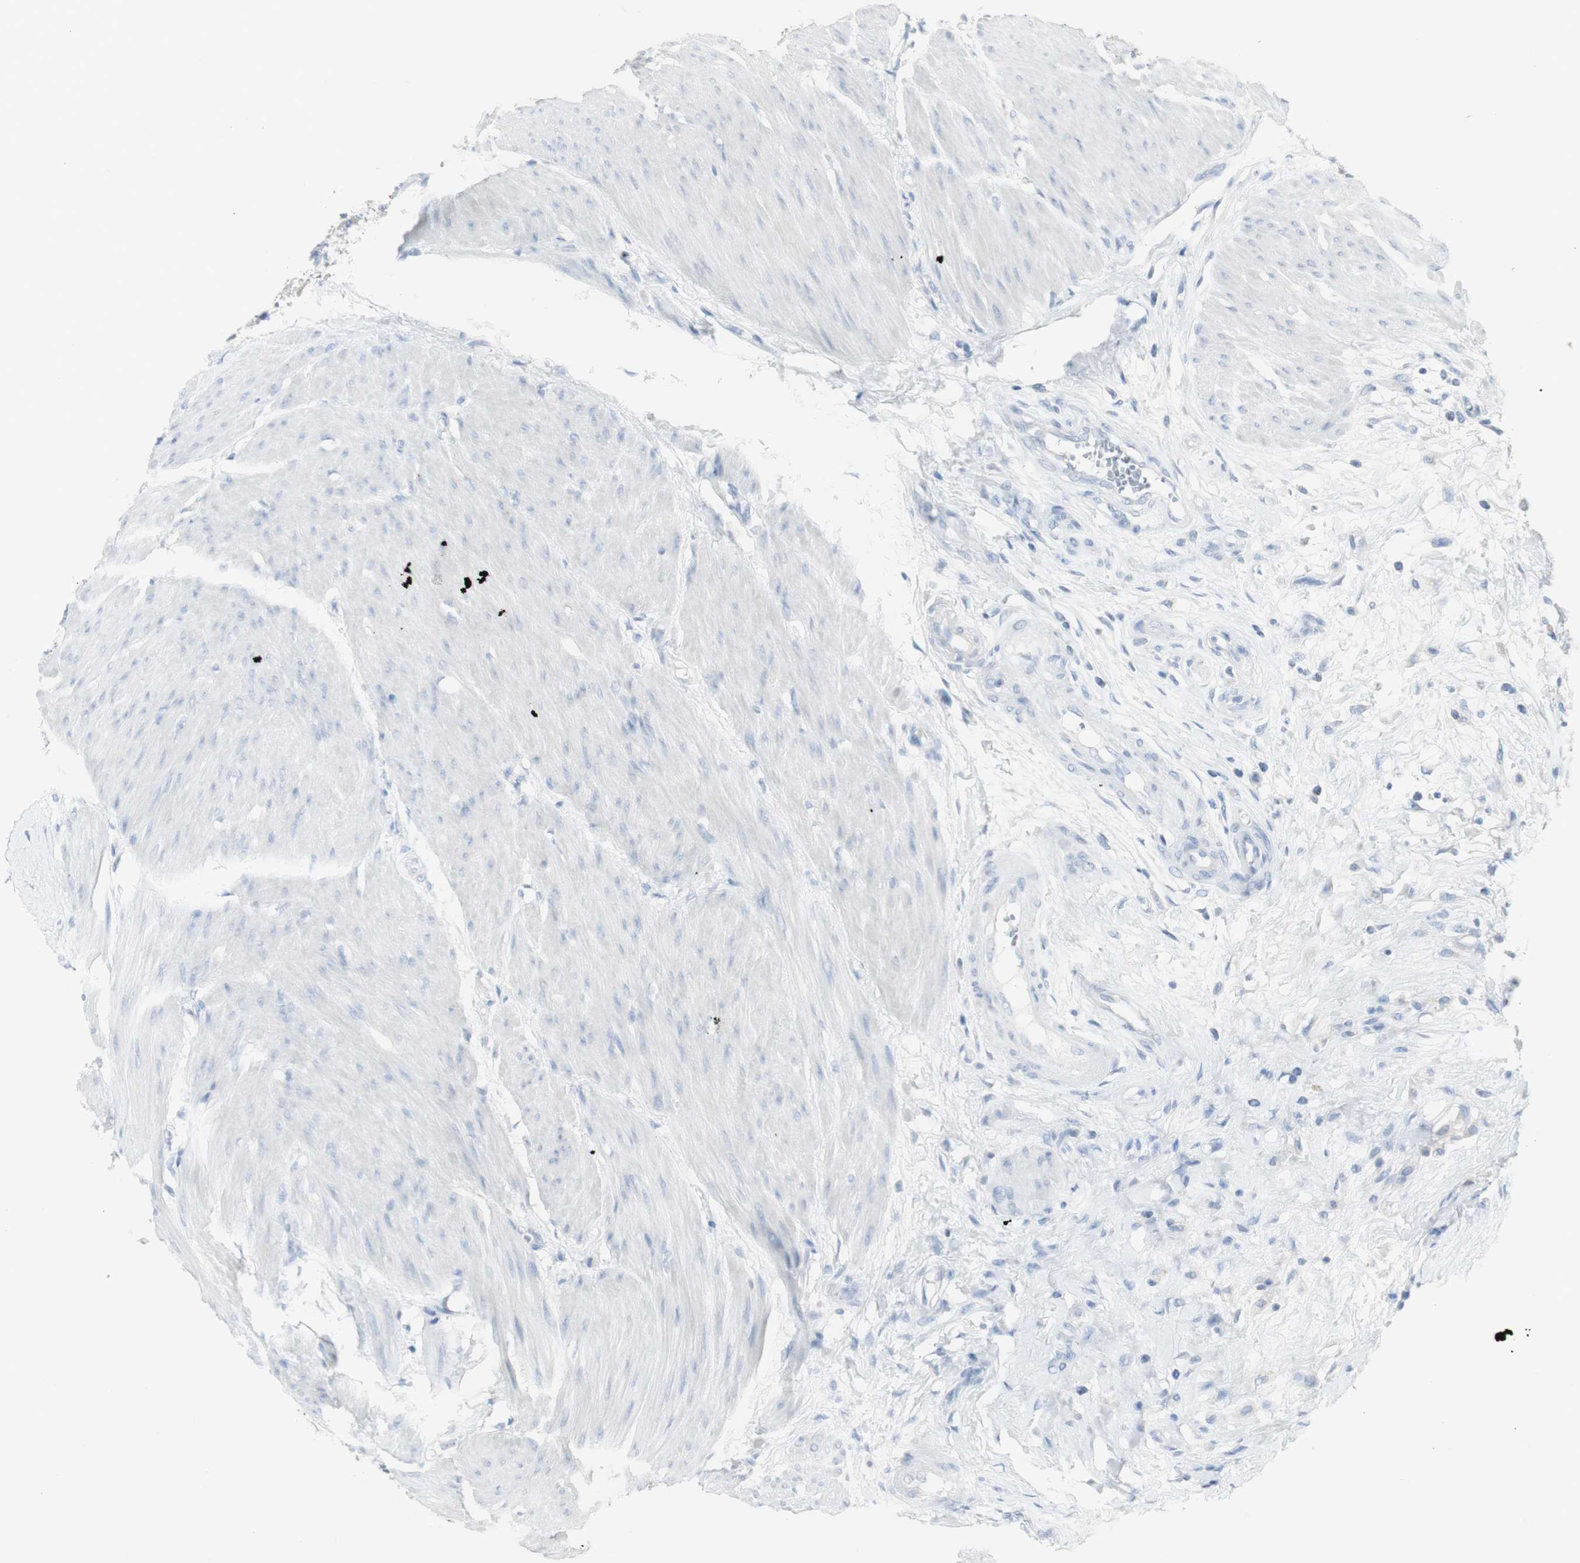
{"staining": {"intensity": "negative", "quantity": "none", "location": "none"}, "tissue": "urothelial cancer", "cell_type": "Tumor cells", "image_type": "cancer", "snomed": [{"axis": "morphology", "description": "Urothelial carcinoma, High grade"}, {"axis": "topography", "description": "Urinary bladder"}], "caption": "An image of high-grade urothelial carcinoma stained for a protein exhibits no brown staining in tumor cells. The staining is performed using DAB brown chromogen with nuclei counter-stained in using hematoxylin.", "gene": "CD207", "patient": {"sex": "male", "age": 35}}